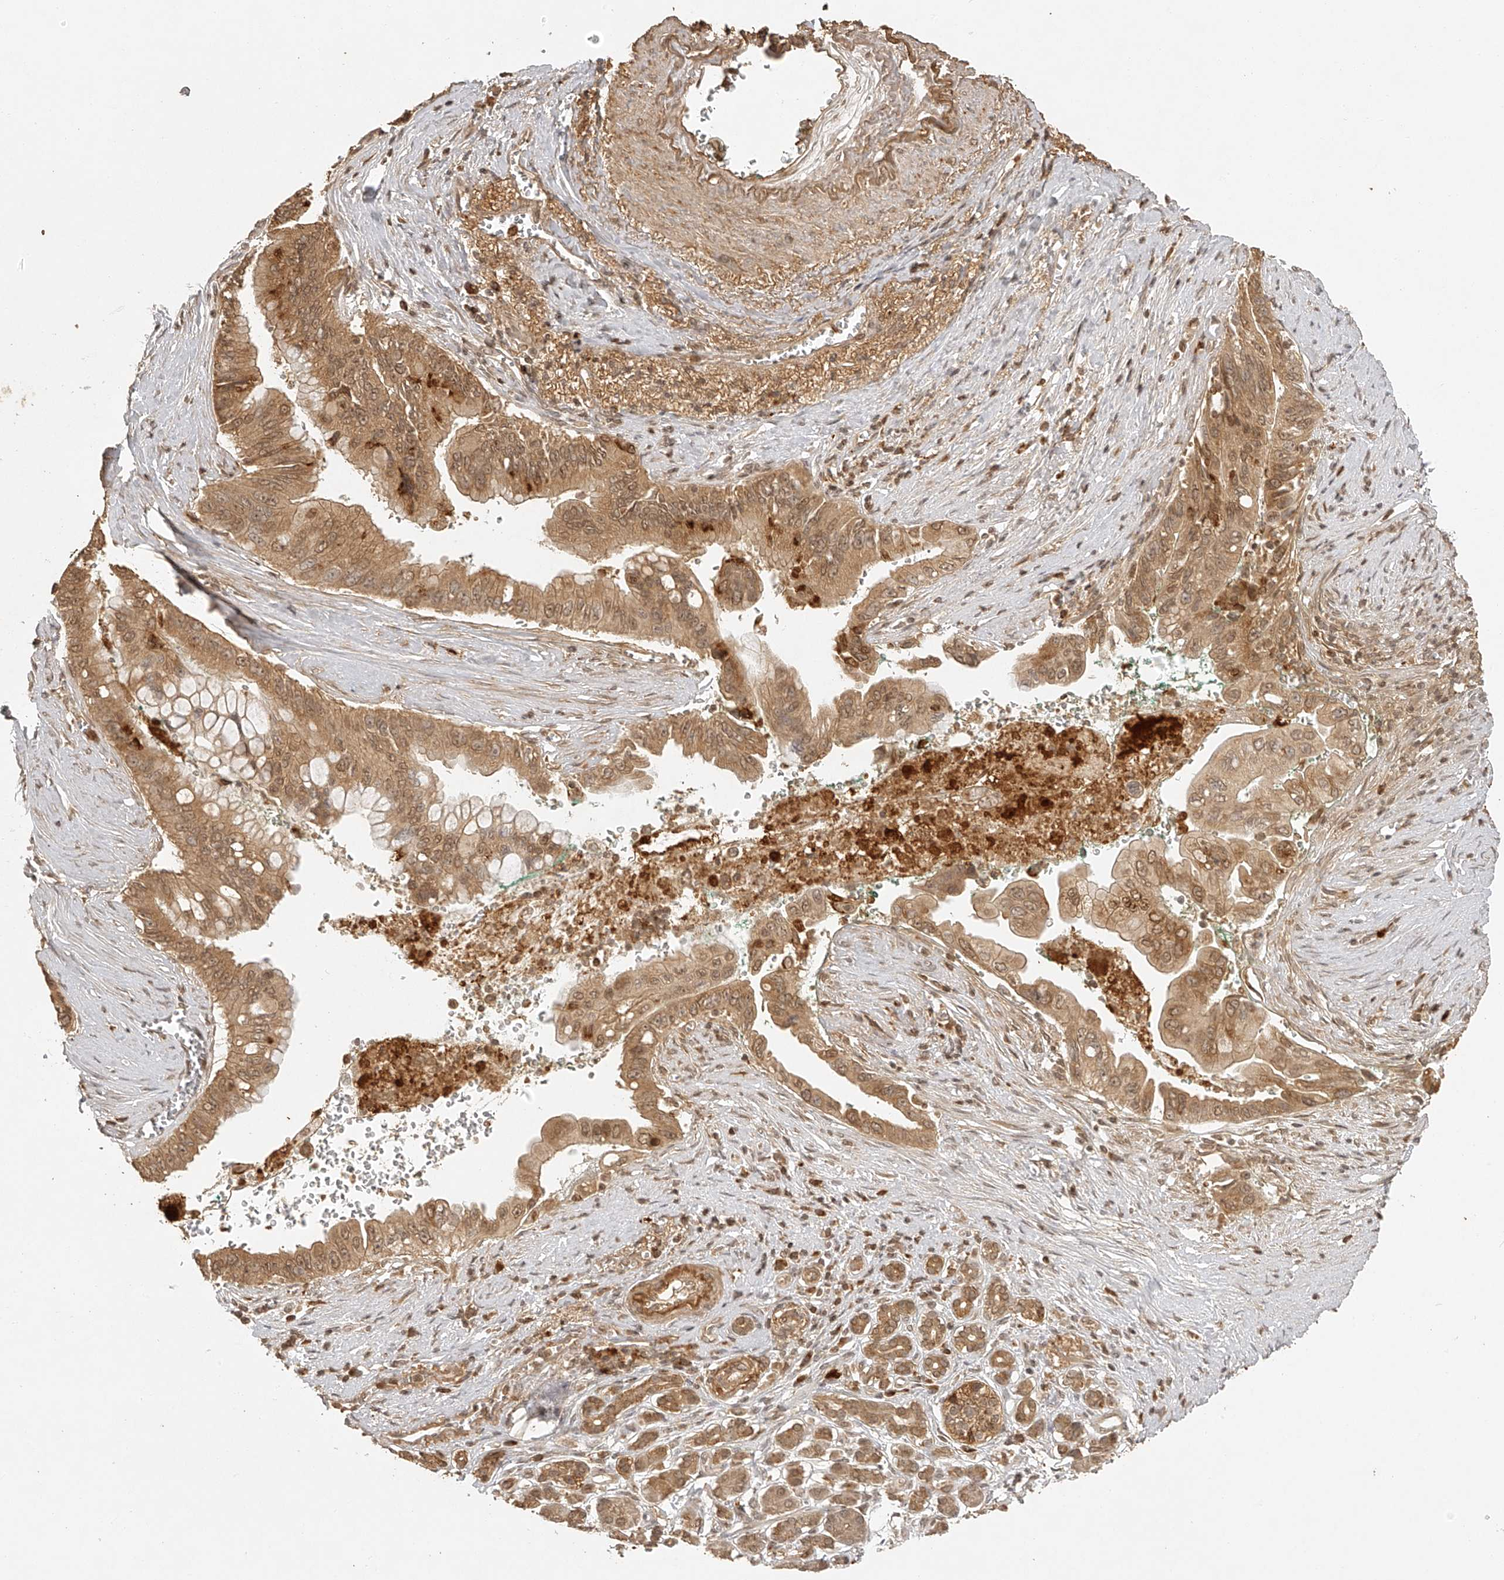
{"staining": {"intensity": "moderate", "quantity": ">75%", "location": "cytoplasmic/membranous,nuclear"}, "tissue": "pancreatic cancer", "cell_type": "Tumor cells", "image_type": "cancer", "snomed": [{"axis": "morphology", "description": "Adenocarcinoma, NOS"}, {"axis": "topography", "description": "Pancreas"}], "caption": "Pancreatic adenocarcinoma stained for a protein (brown) reveals moderate cytoplasmic/membranous and nuclear positive positivity in about >75% of tumor cells.", "gene": "BCL2L11", "patient": {"sex": "male", "age": 78}}